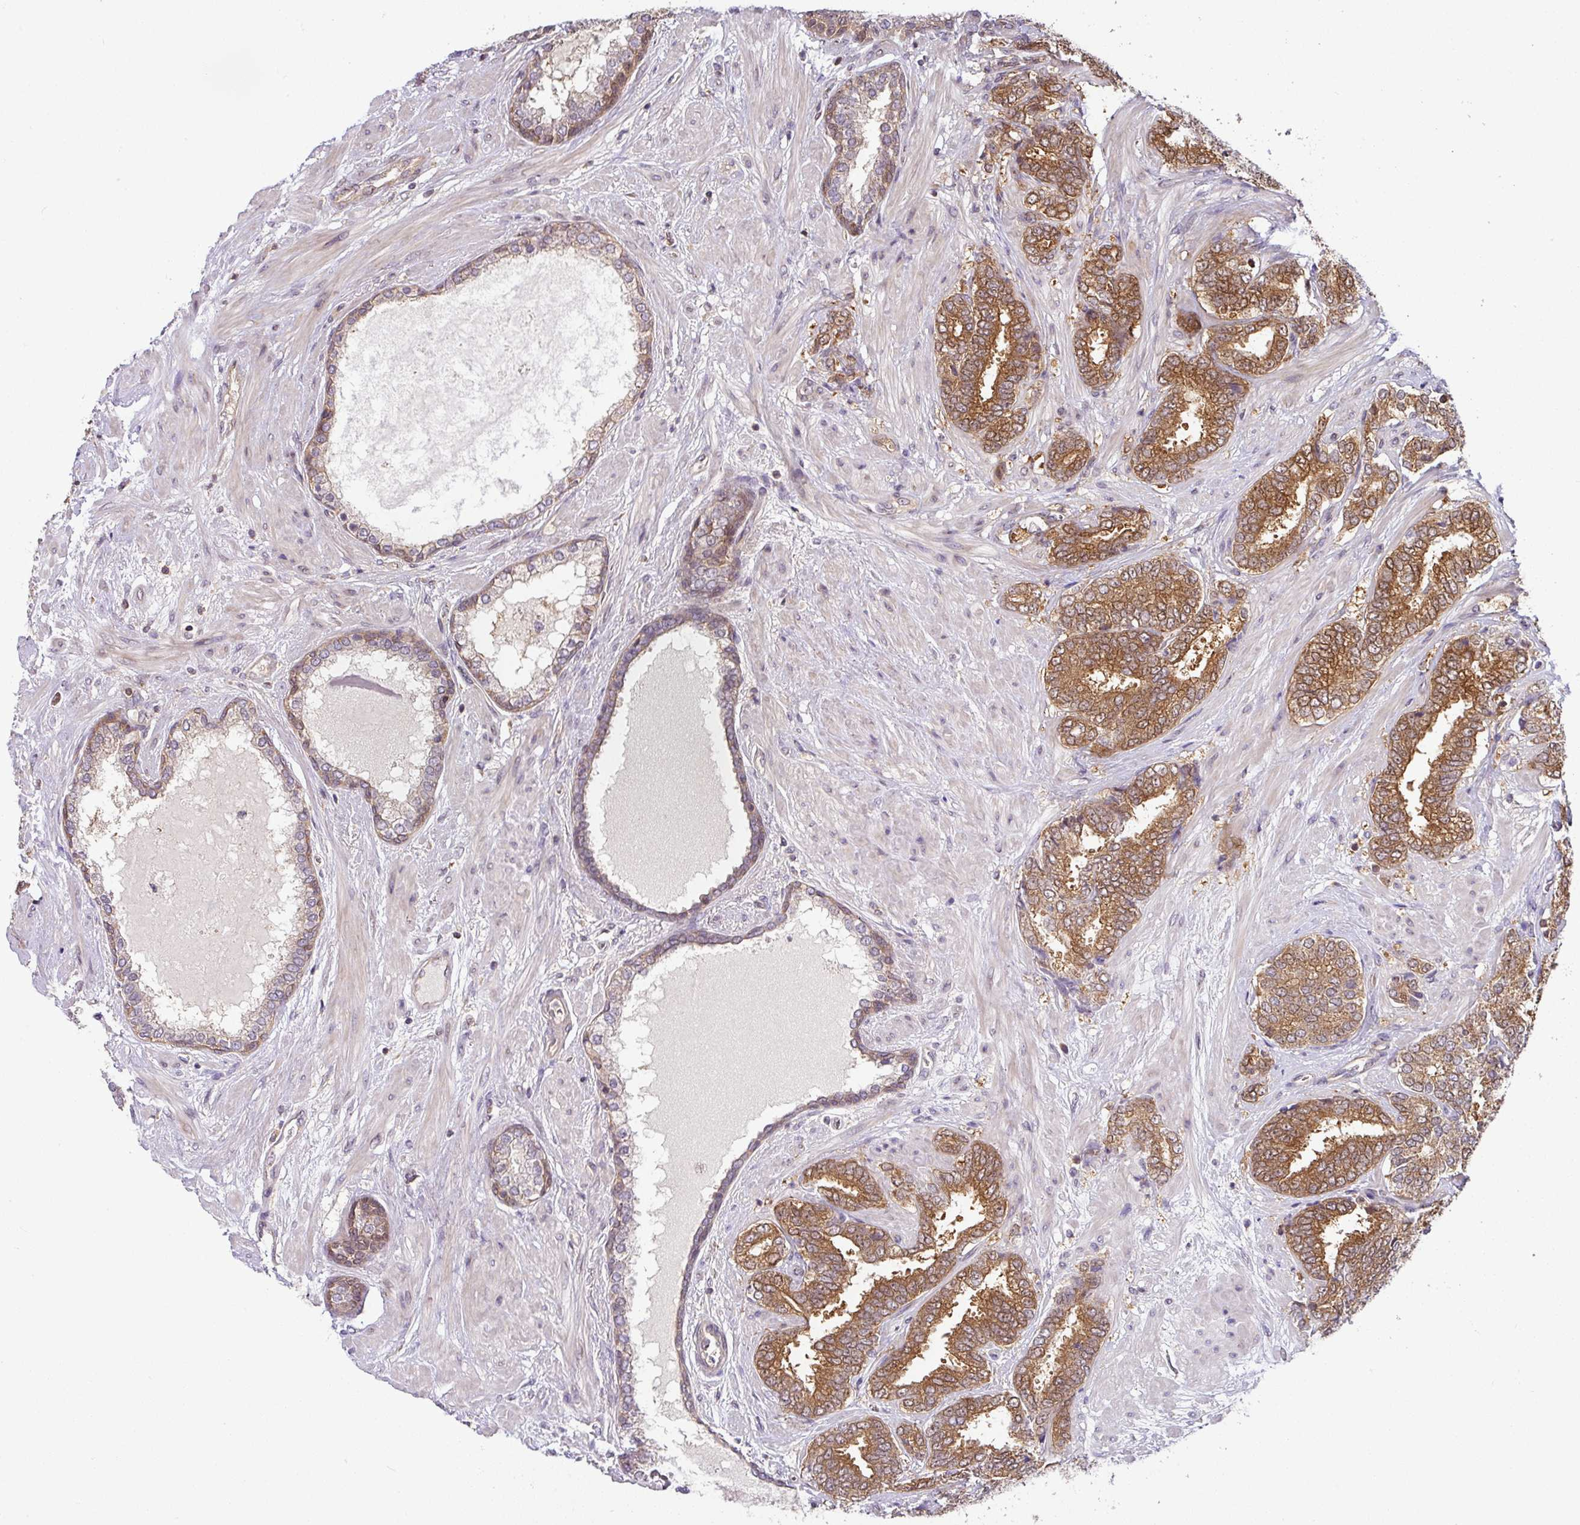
{"staining": {"intensity": "moderate", "quantity": ">75%", "location": "cytoplasmic/membranous"}, "tissue": "prostate cancer", "cell_type": "Tumor cells", "image_type": "cancer", "snomed": [{"axis": "morphology", "description": "Adenocarcinoma, High grade"}, {"axis": "topography", "description": "Prostate"}], "caption": "The histopathology image shows a brown stain indicating the presence of a protein in the cytoplasmic/membranous of tumor cells in prostate cancer.", "gene": "SHB", "patient": {"sex": "male", "age": 72}}